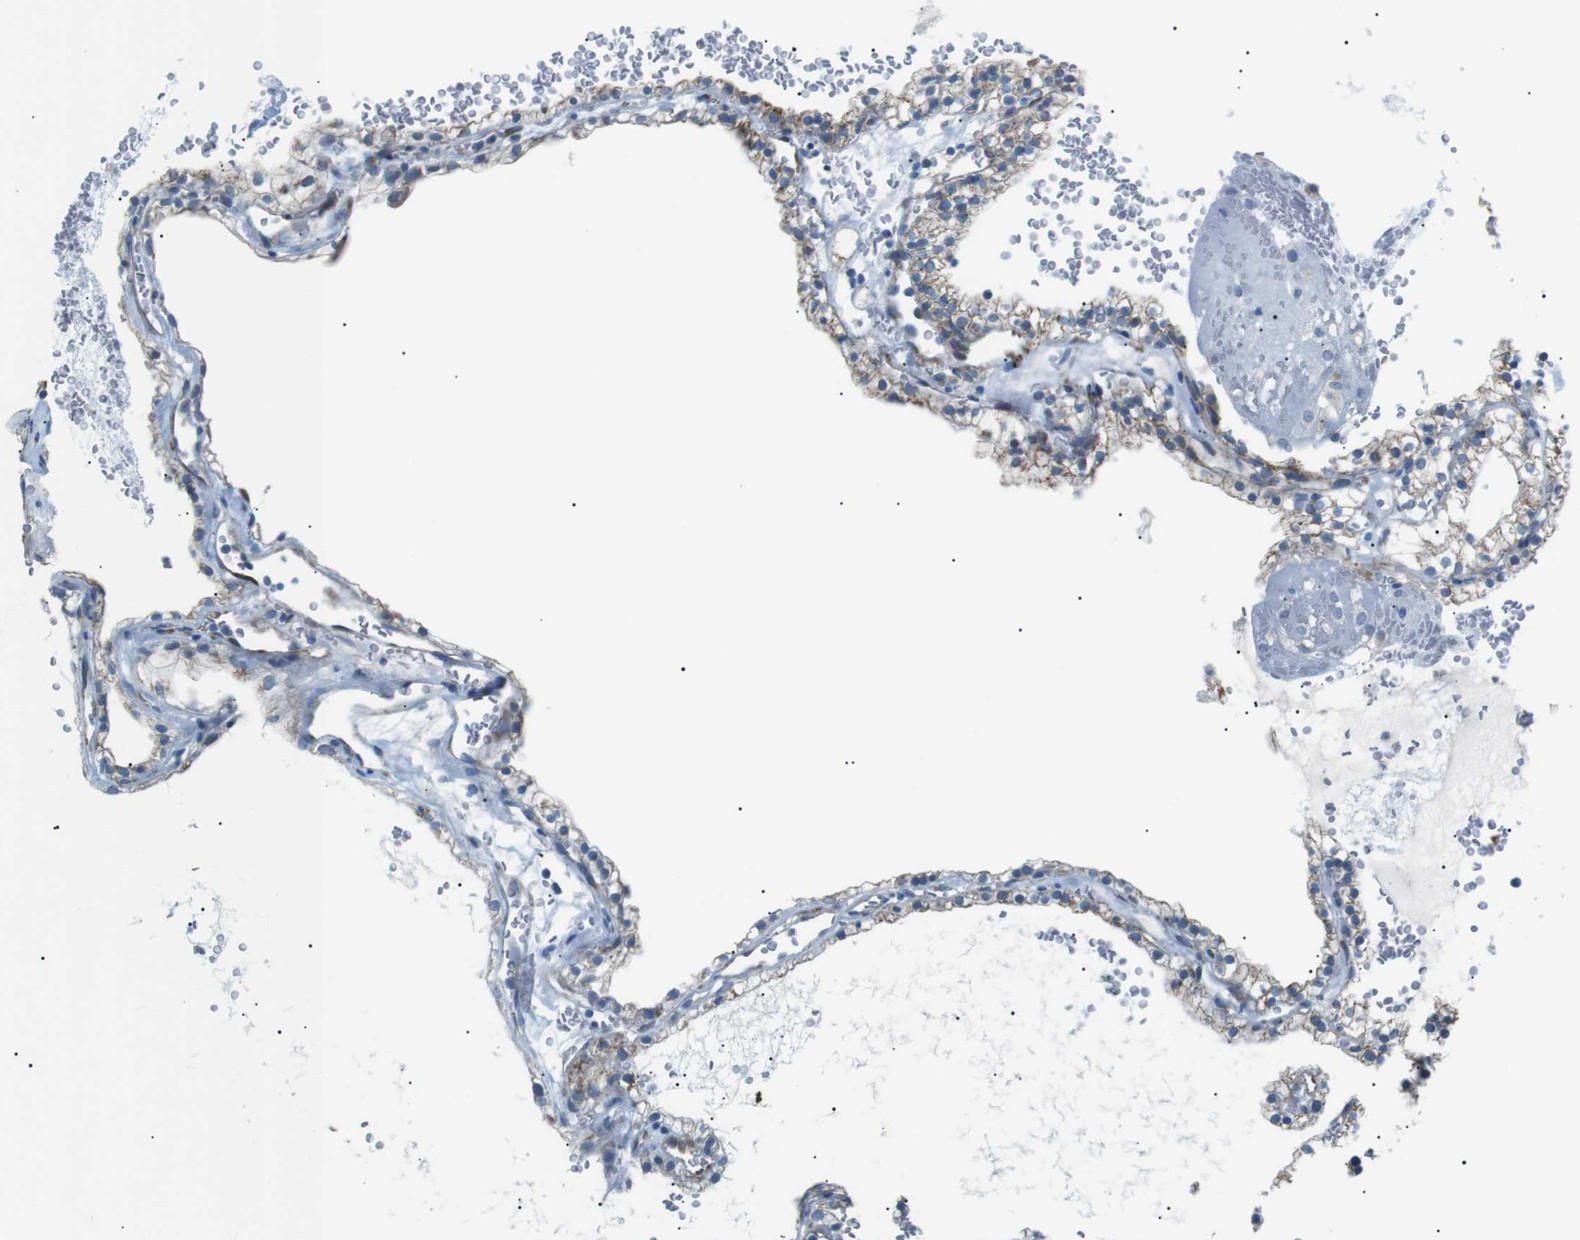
{"staining": {"intensity": "moderate", "quantity": "25%-75%", "location": "cytoplasmic/membranous"}, "tissue": "renal cancer", "cell_type": "Tumor cells", "image_type": "cancer", "snomed": [{"axis": "morphology", "description": "Adenocarcinoma, NOS"}, {"axis": "topography", "description": "Kidney"}], "caption": "A brown stain shows moderate cytoplasmic/membranous staining of a protein in human renal cancer tumor cells.", "gene": "MTARC2", "patient": {"sex": "female", "age": 41}}